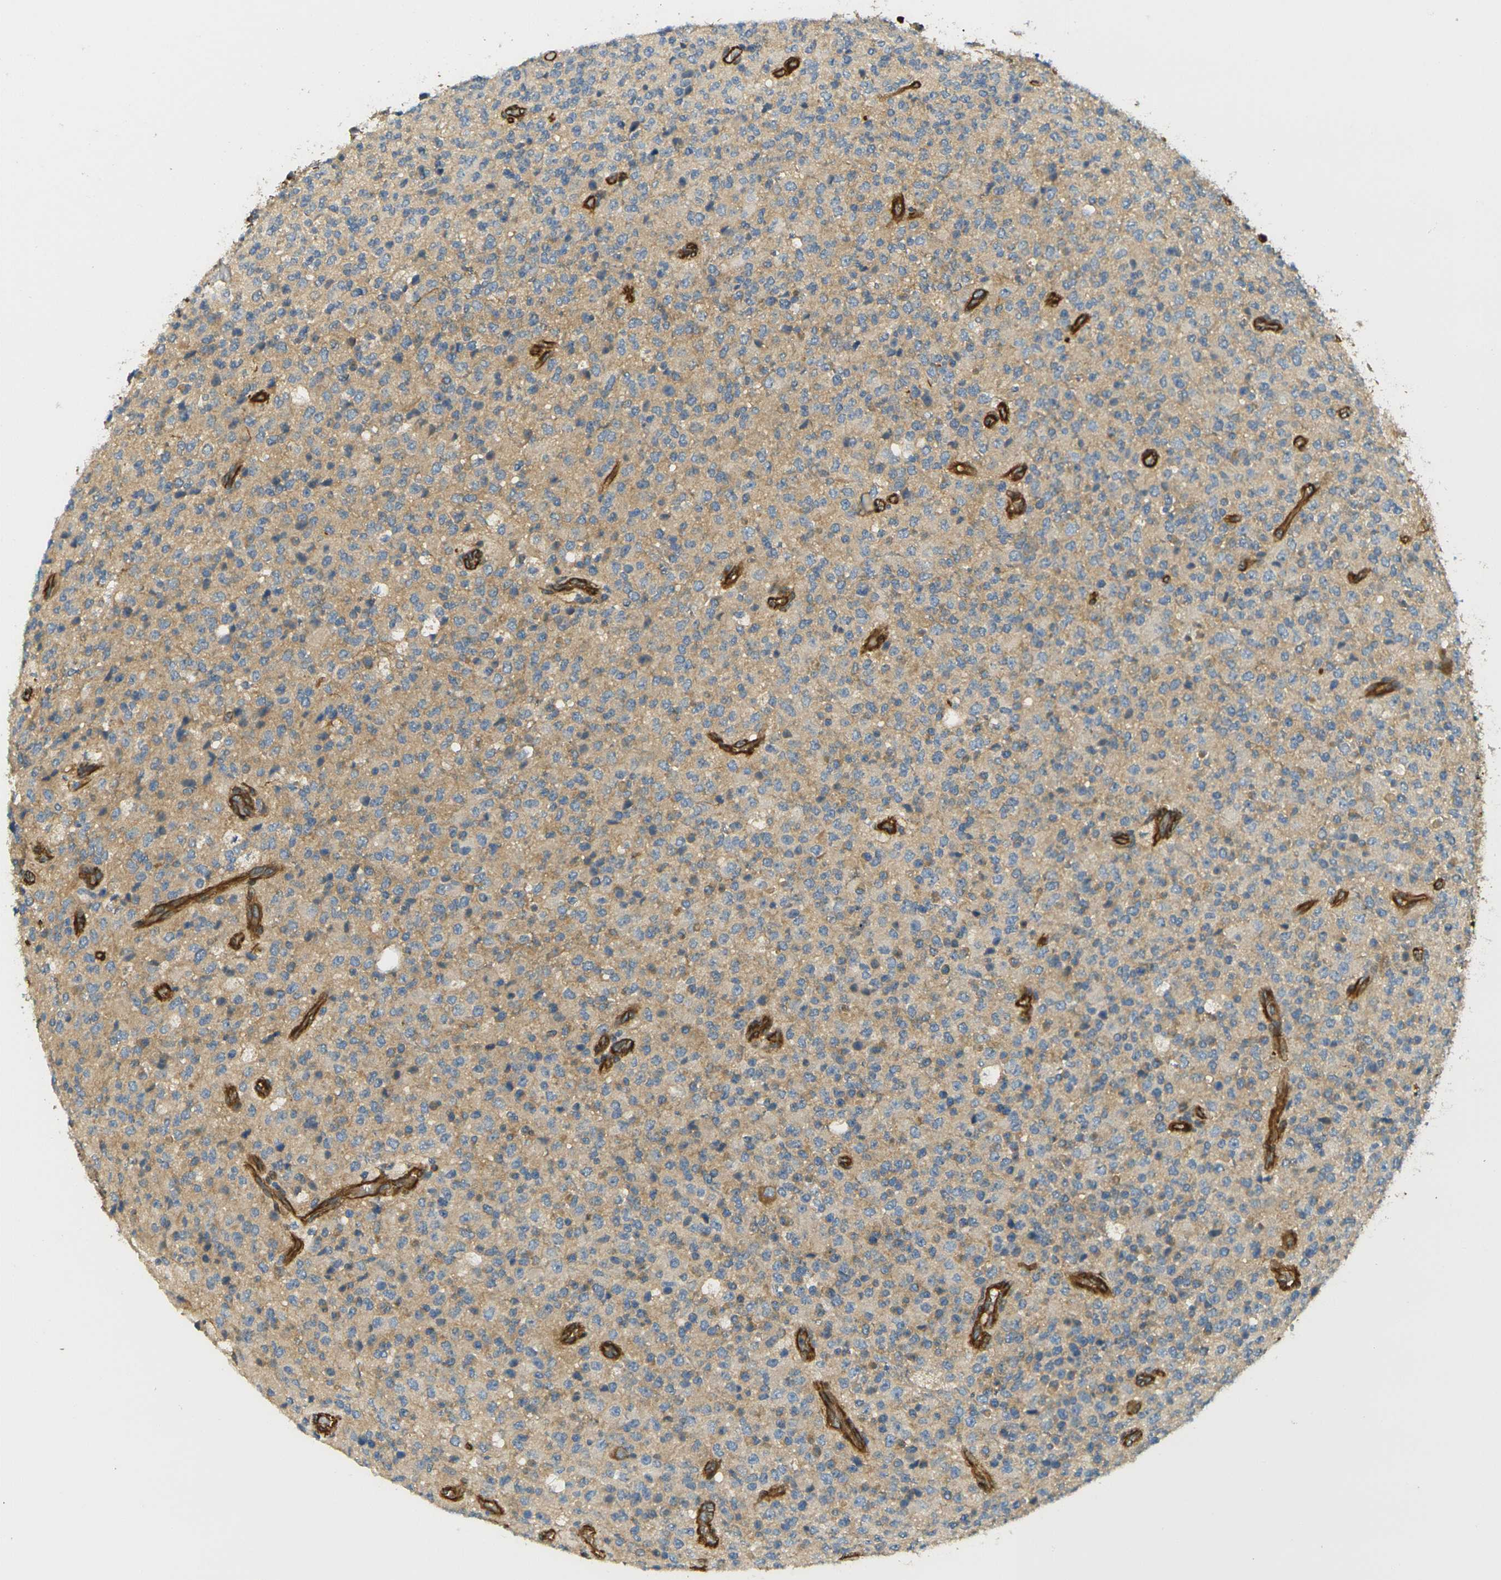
{"staining": {"intensity": "weak", "quantity": "<25%", "location": "cytoplasmic/membranous"}, "tissue": "glioma", "cell_type": "Tumor cells", "image_type": "cancer", "snomed": [{"axis": "morphology", "description": "Glioma, malignant, High grade"}, {"axis": "topography", "description": "pancreas cauda"}], "caption": "Immunohistochemistry micrograph of neoplastic tissue: human glioma stained with DAB demonstrates no significant protein staining in tumor cells.", "gene": "CYTH3", "patient": {"sex": "male", "age": 60}}